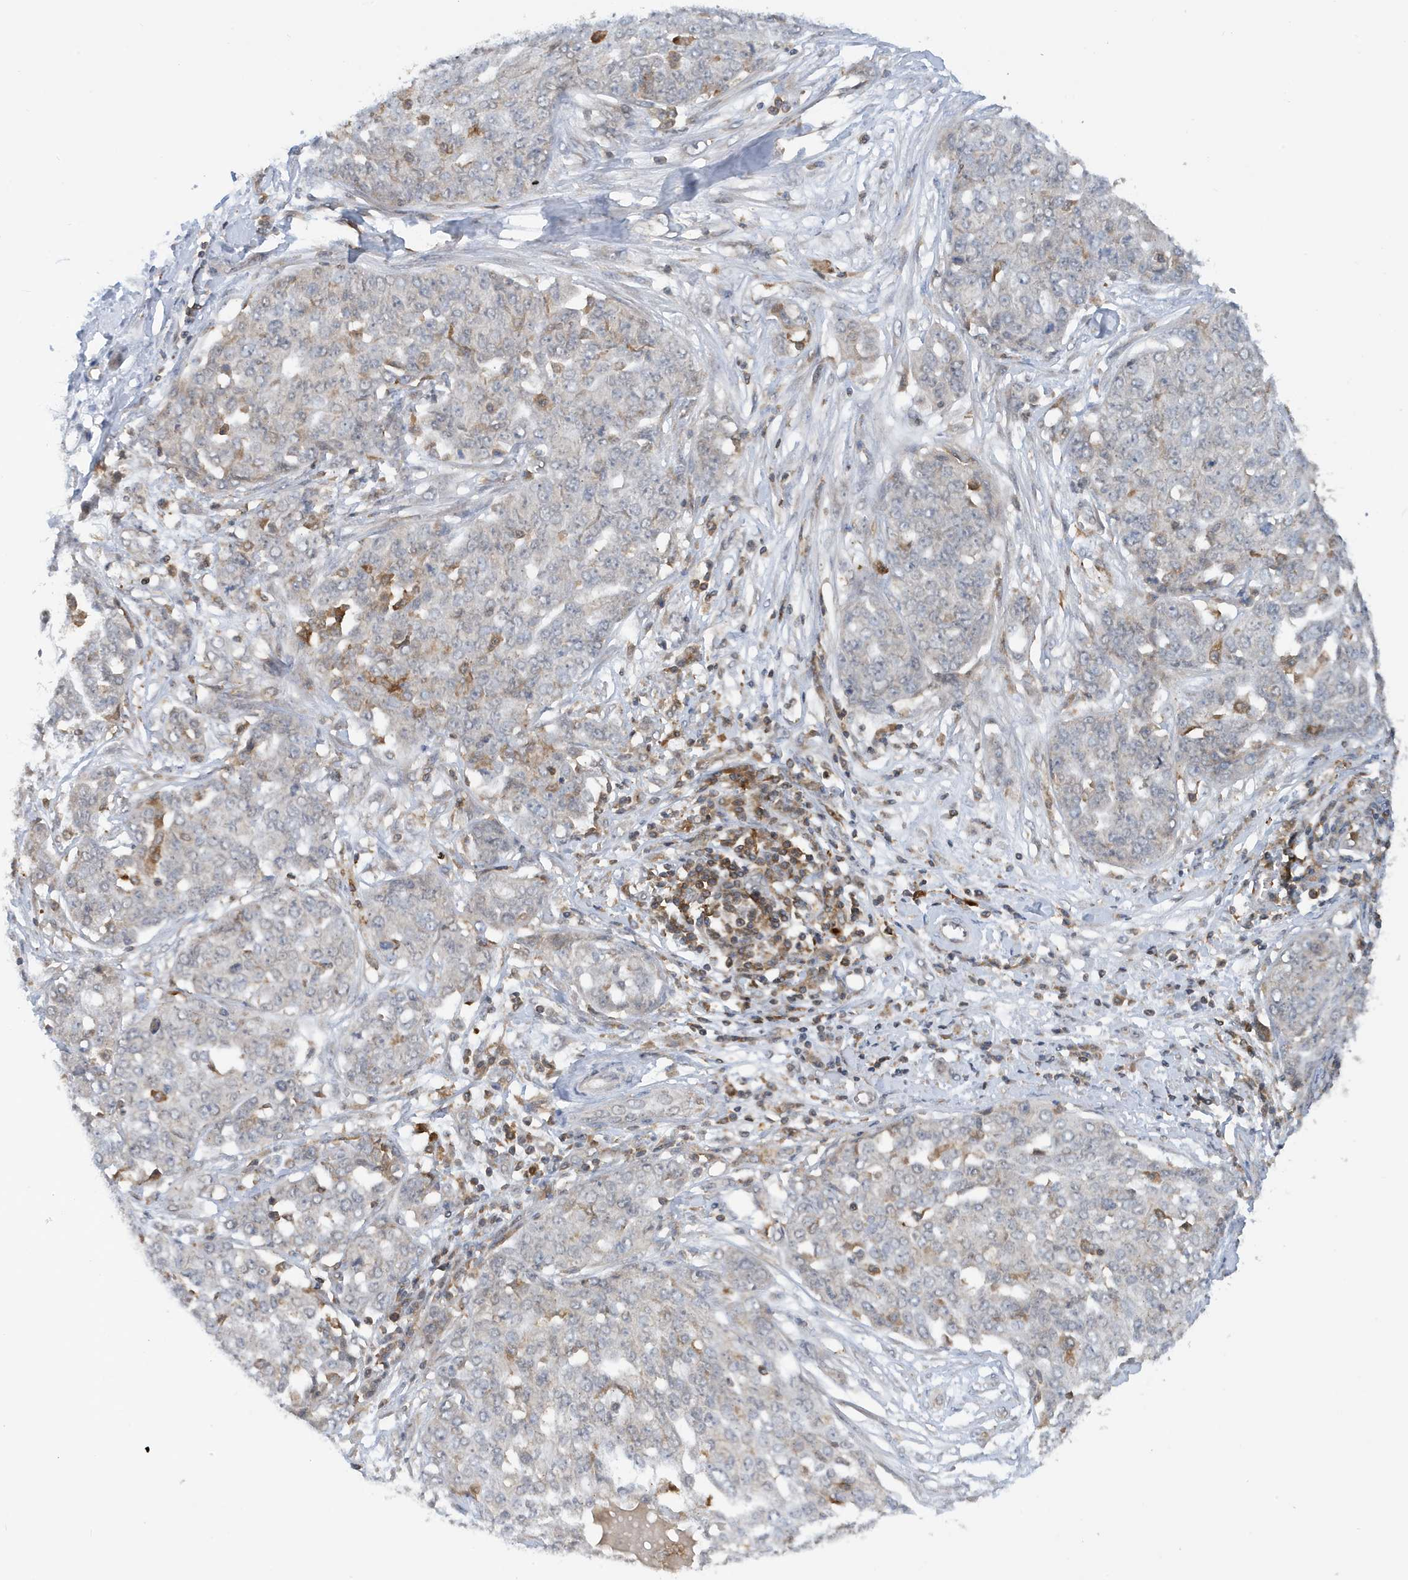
{"staining": {"intensity": "negative", "quantity": "none", "location": "none"}, "tissue": "ovarian cancer", "cell_type": "Tumor cells", "image_type": "cancer", "snomed": [{"axis": "morphology", "description": "Cystadenocarcinoma, serous, NOS"}, {"axis": "topography", "description": "Soft tissue"}, {"axis": "topography", "description": "Ovary"}], "caption": "Immunohistochemical staining of serous cystadenocarcinoma (ovarian) shows no significant positivity in tumor cells.", "gene": "NSUN3", "patient": {"sex": "female", "age": 57}}